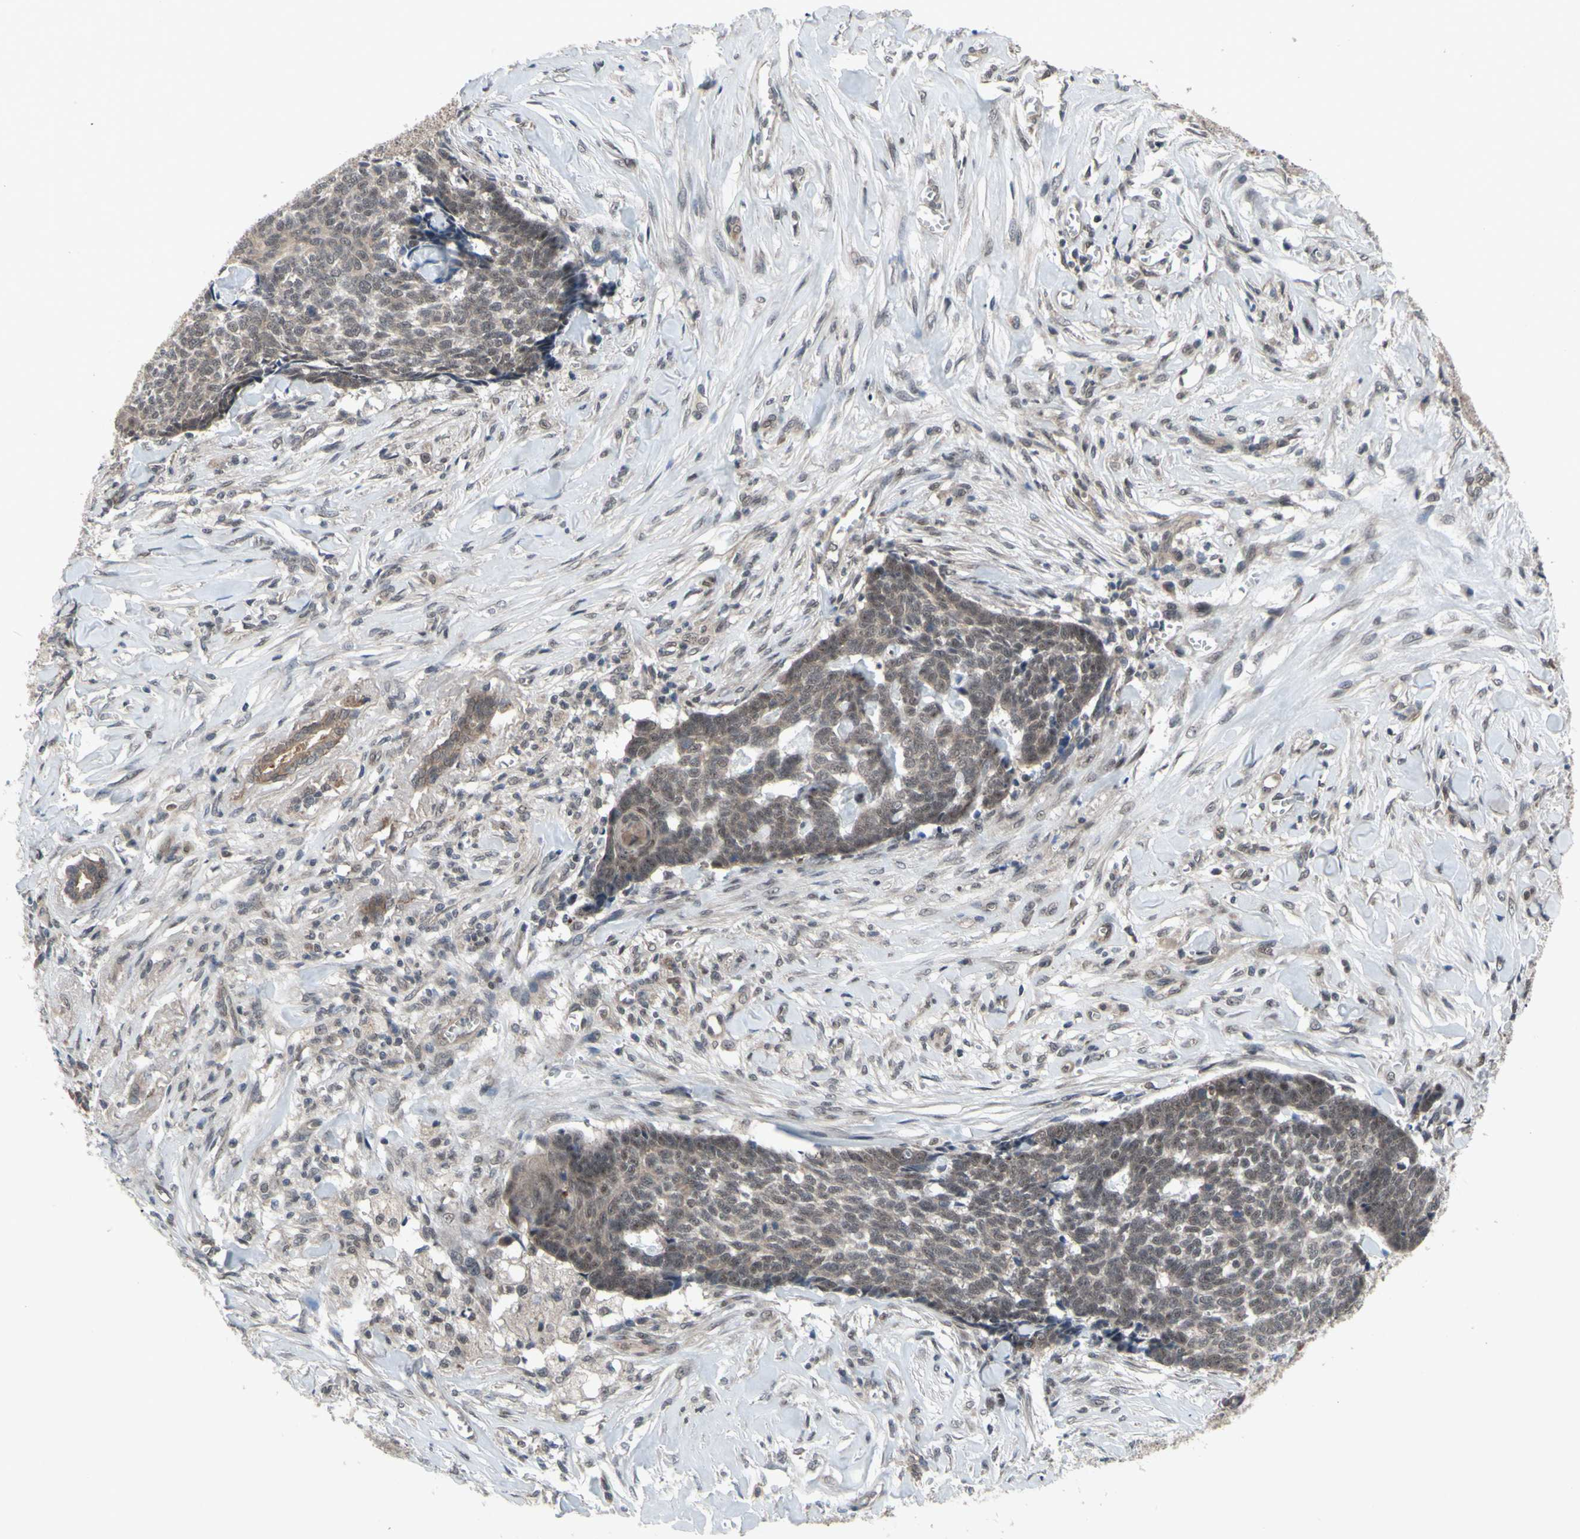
{"staining": {"intensity": "weak", "quantity": "25%-75%", "location": "cytoplasmic/membranous,nuclear"}, "tissue": "skin cancer", "cell_type": "Tumor cells", "image_type": "cancer", "snomed": [{"axis": "morphology", "description": "Basal cell carcinoma"}, {"axis": "topography", "description": "Skin"}], "caption": "A brown stain highlights weak cytoplasmic/membranous and nuclear staining of a protein in human basal cell carcinoma (skin) tumor cells.", "gene": "TRDMT1", "patient": {"sex": "male", "age": 84}}